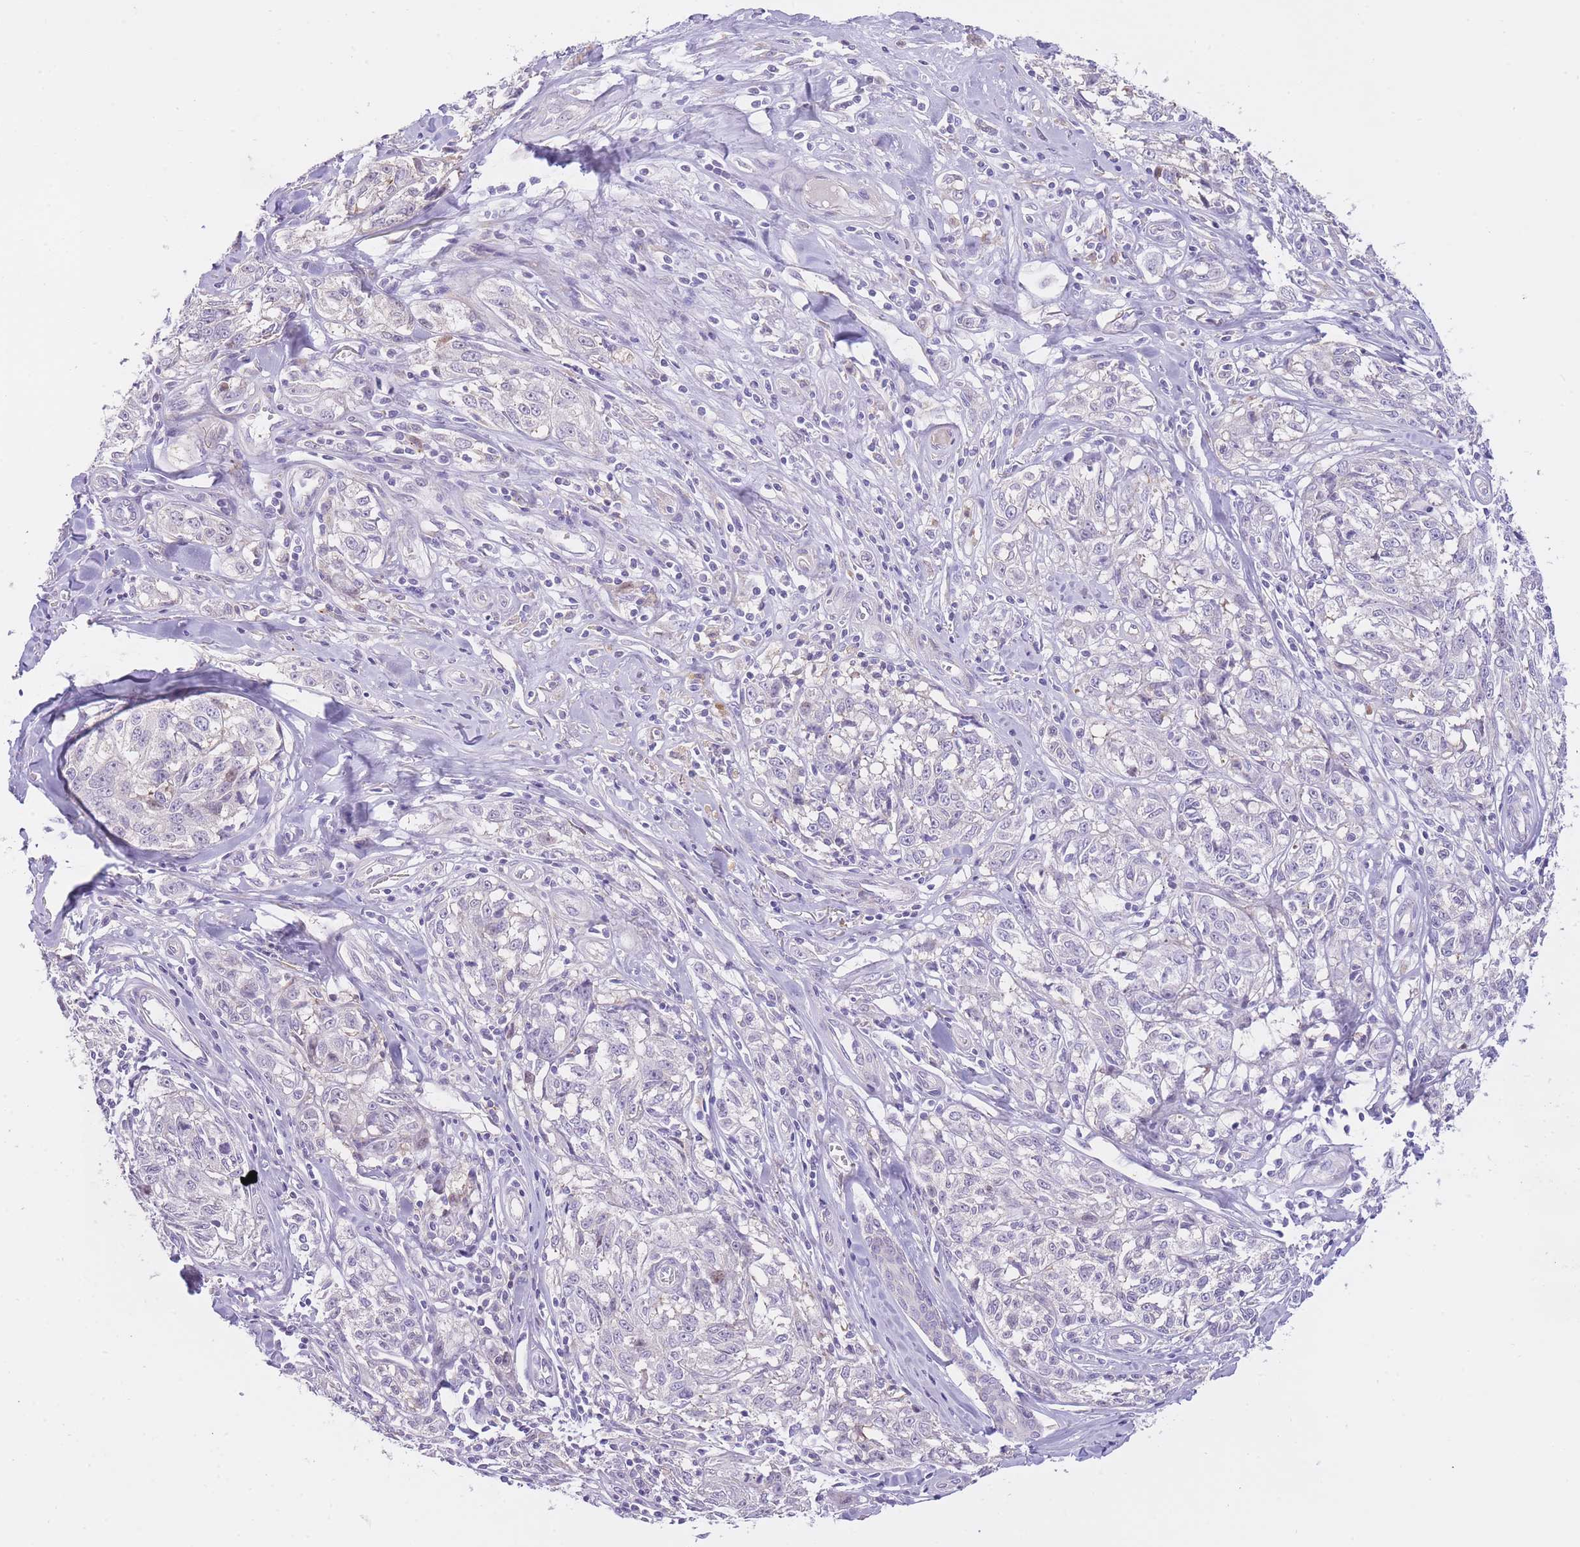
{"staining": {"intensity": "negative", "quantity": "none", "location": "none"}, "tissue": "melanoma", "cell_type": "Tumor cells", "image_type": "cancer", "snomed": [{"axis": "morphology", "description": "Normal tissue, NOS"}, {"axis": "morphology", "description": "Malignant melanoma, NOS"}, {"axis": "topography", "description": "Skin"}], "caption": "A high-resolution micrograph shows IHC staining of melanoma, which displays no significant positivity in tumor cells.", "gene": "IMPG1", "patient": {"sex": "female", "age": 64}}